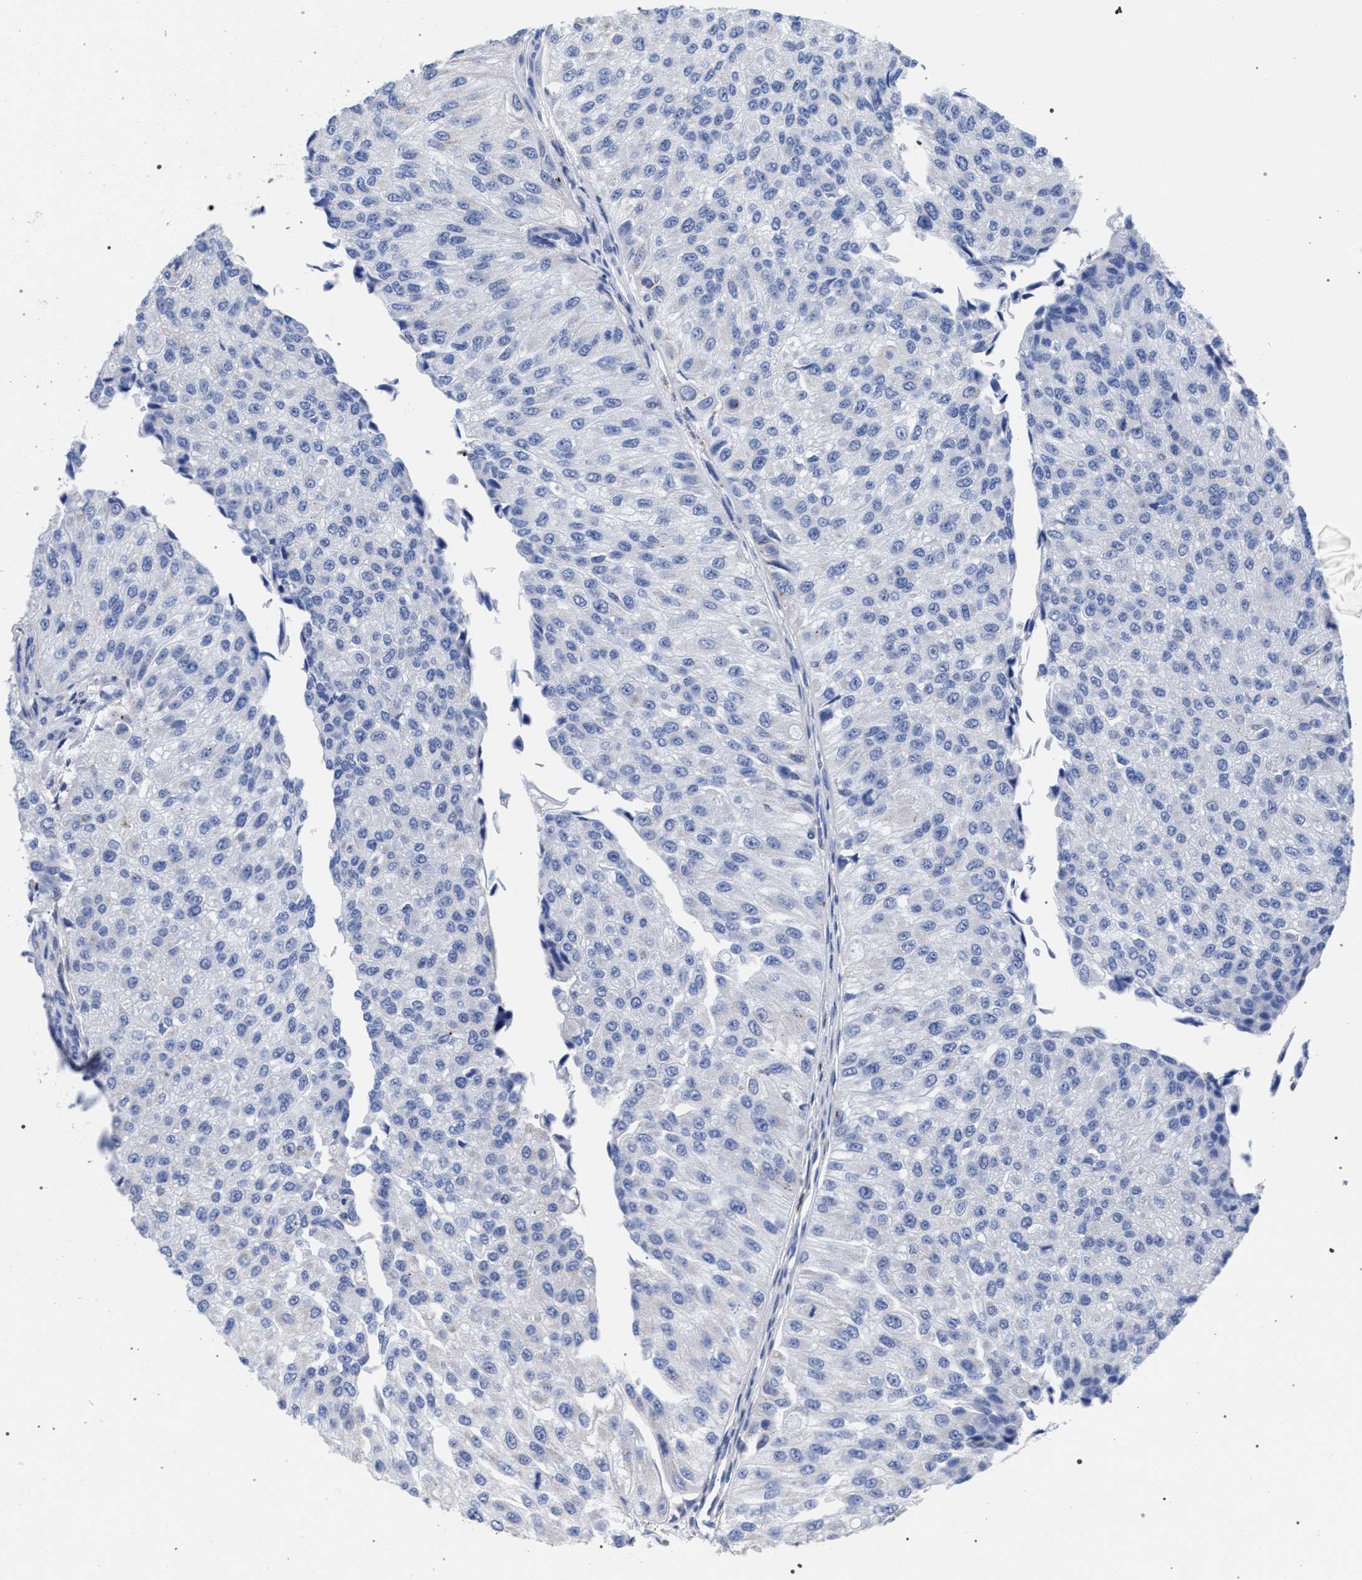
{"staining": {"intensity": "negative", "quantity": "none", "location": "none"}, "tissue": "urothelial cancer", "cell_type": "Tumor cells", "image_type": "cancer", "snomed": [{"axis": "morphology", "description": "Urothelial carcinoma, High grade"}, {"axis": "topography", "description": "Kidney"}, {"axis": "topography", "description": "Urinary bladder"}], "caption": "Photomicrograph shows no significant protein expression in tumor cells of high-grade urothelial carcinoma. (Stains: DAB immunohistochemistry (IHC) with hematoxylin counter stain, Microscopy: brightfield microscopy at high magnification).", "gene": "ACADS", "patient": {"sex": "male", "age": 77}}